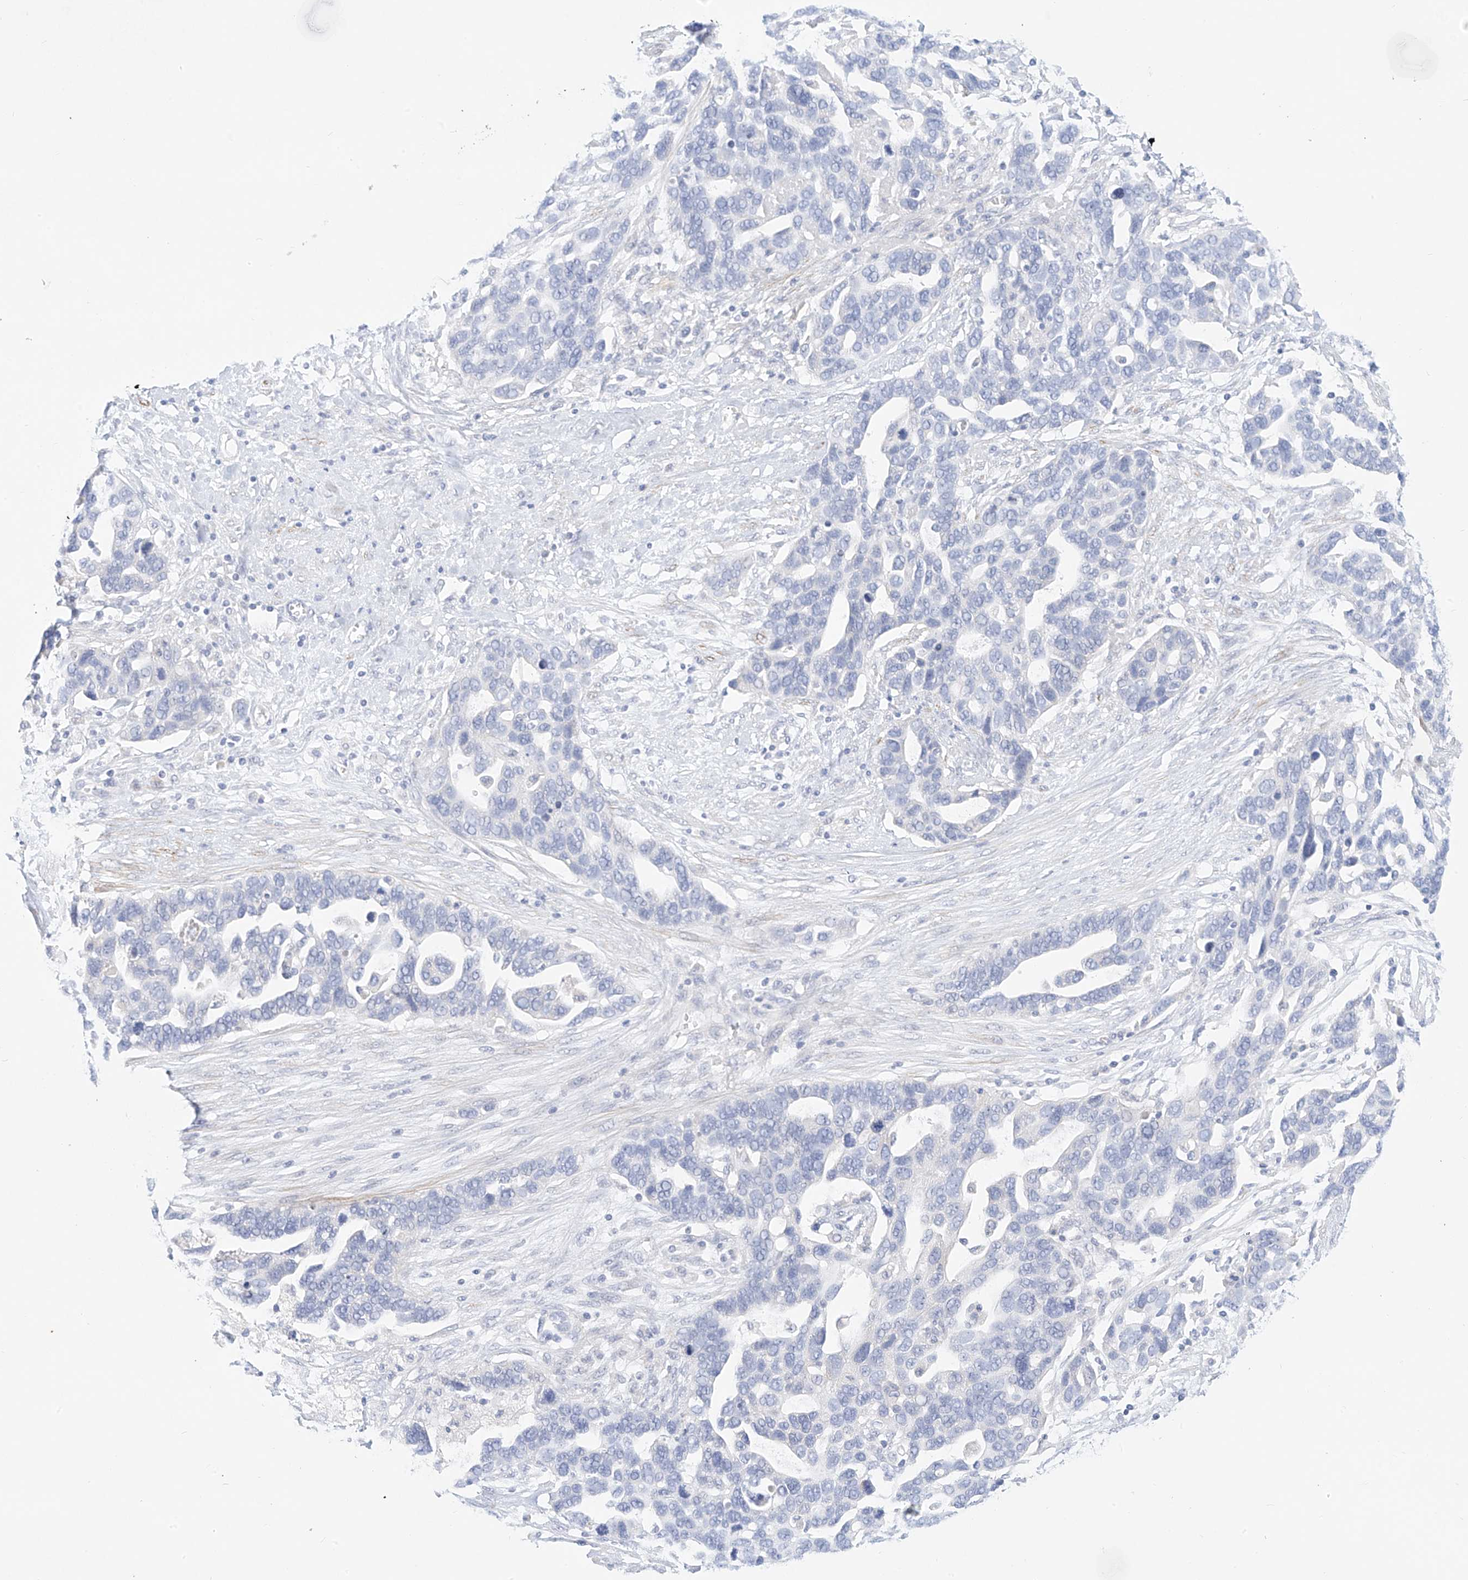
{"staining": {"intensity": "negative", "quantity": "none", "location": "none"}, "tissue": "ovarian cancer", "cell_type": "Tumor cells", "image_type": "cancer", "snomed": [{"axis": "morphology", "description": "Cystadenocarcinoma, serous, NOS"}, {"axis": "topography", "description": "Ovary"}], "caption": "The immunohistochemistry (IHC) image has no significant expression in tumor cells of ovarian serous cystadenocarcinoma tissue.", "gene": "ST3GAL5", "patient": {"sex": "female", "age": 54}}